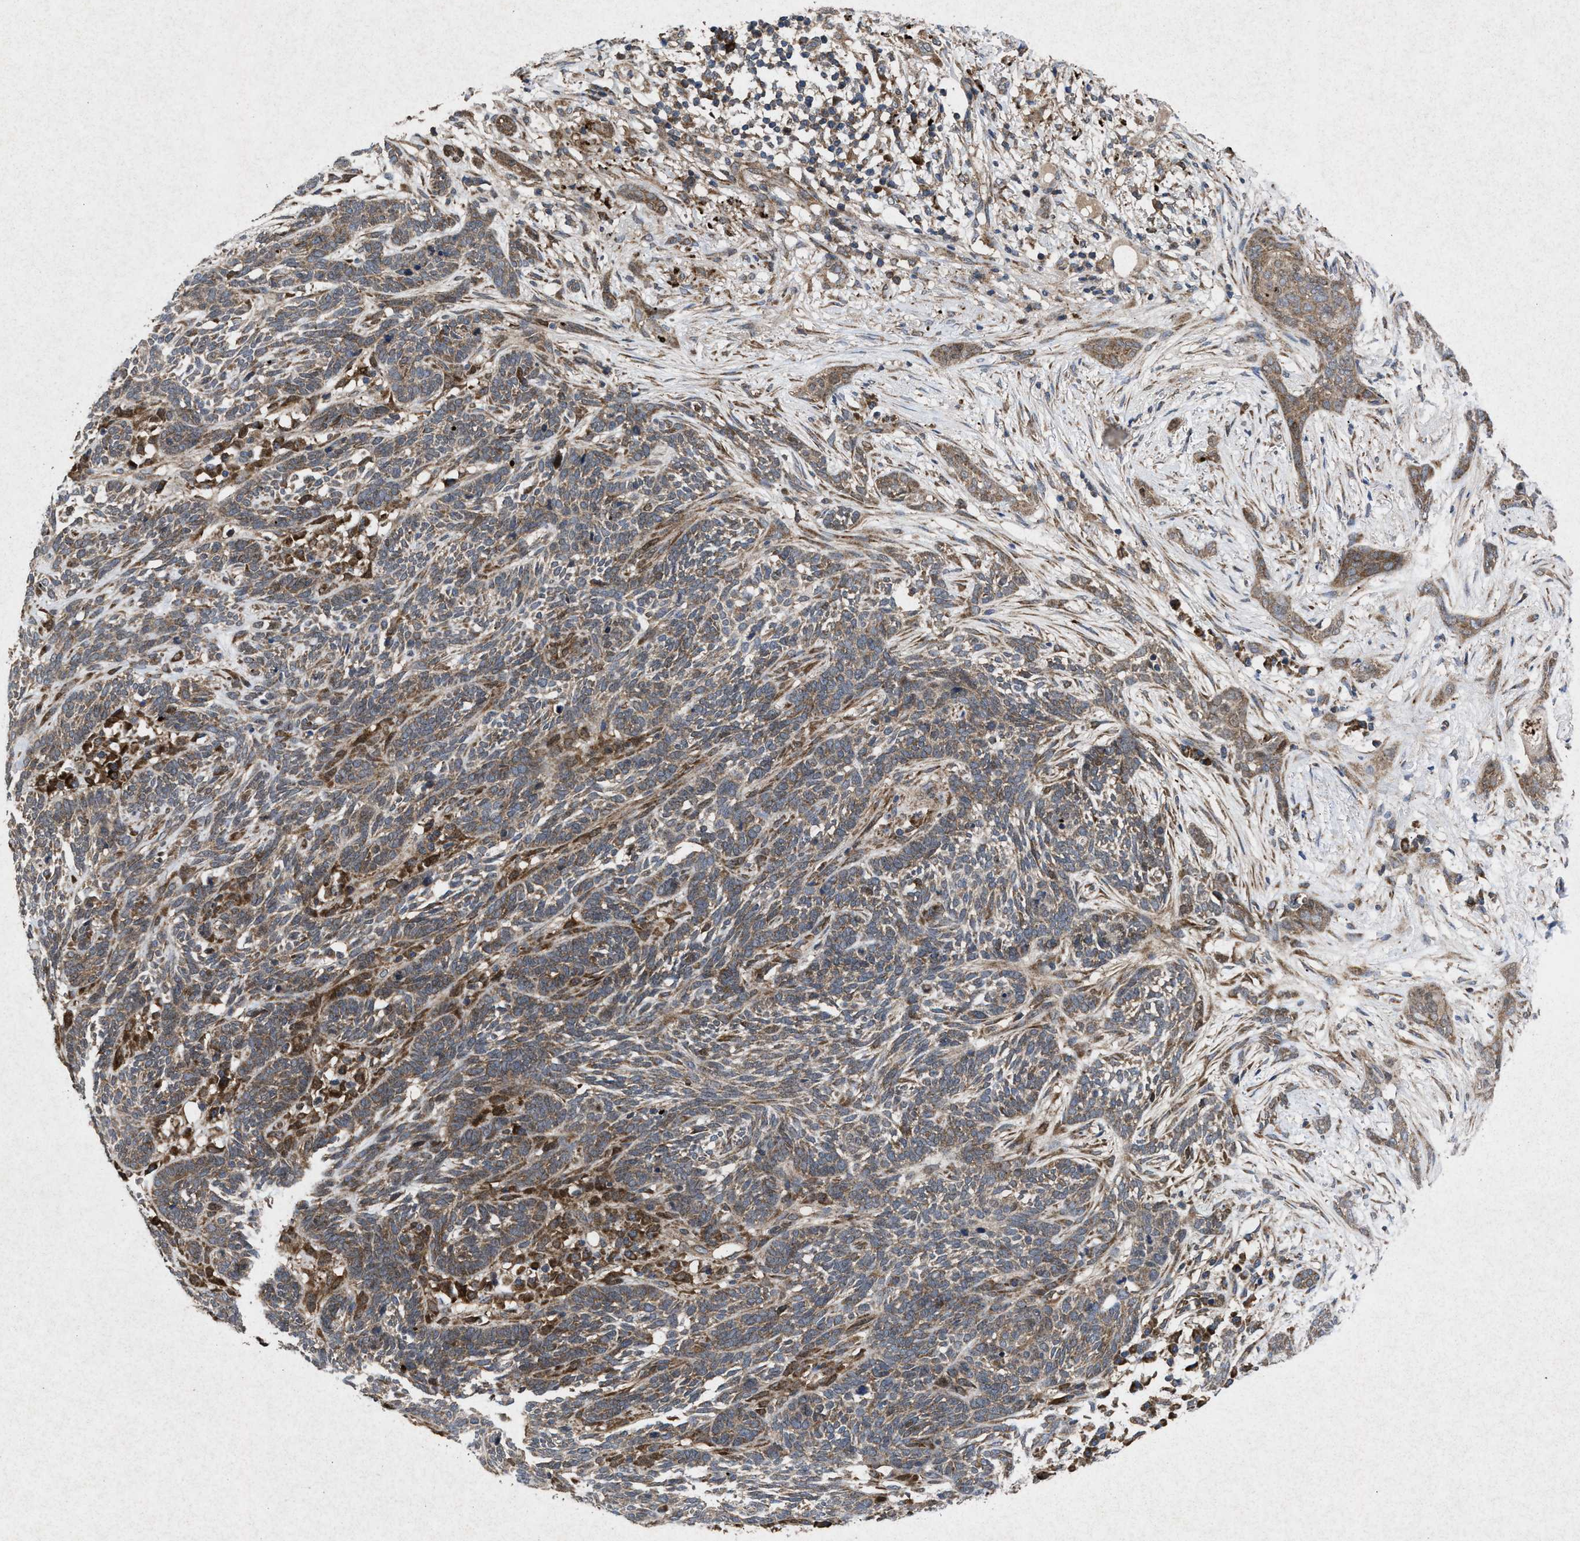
{"staining": {"intensity": "moderate", "quantity": ">75%", "location": "cytoplasmic/membranous"}, "tissue": "skin cancer", "cell_type": "Tumor cells", "image_type": "cancer", "snomed": [{"axis": "morphology", "description": "Basal cell carcinoma"}, {"axis": "morphology", "description": "Adnexal tumor, benign"}, {"axis": "topography", "description": "Skin"}], "caption": "This histopathology image demonstrates immunohistochemistry (IHC) staining of basal cell carcinoma (skin), with medium moderate cytoplasmic/membranous expression in approximately >75% of tumor cells.", "gene": "MSI2", "patient": {"sex": "female", "age": 42}}